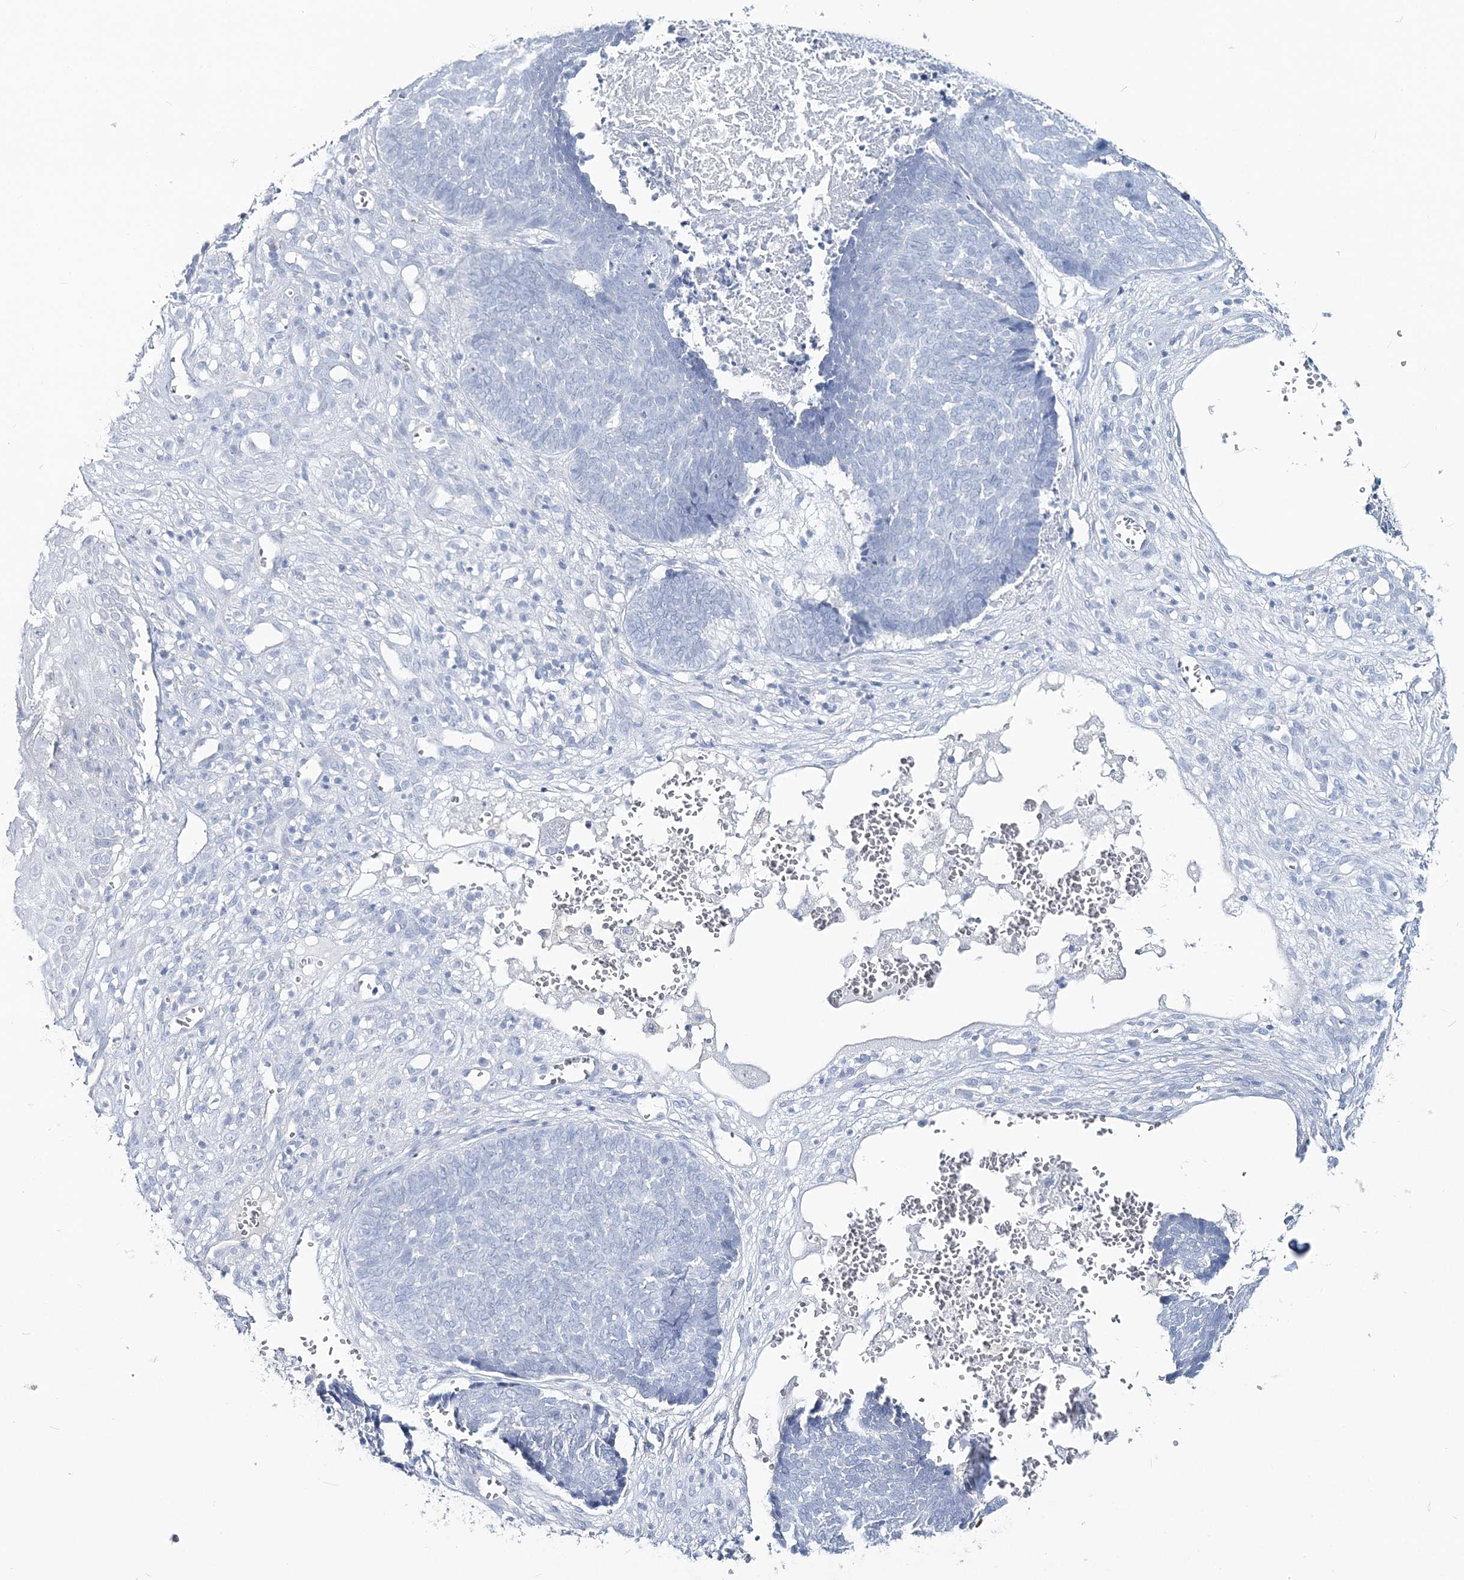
{"staining": {"intensity": "negative", "quantity": "none", "location": "none"}, "tissue": "skin cancer", "cell_type": "Tumor cells", "image_type": "cancer", "snomed": [{"axis": "morphology", "description": "Basal cell carcinoma"}, {"axis": "topography", "description": "Skin"}], "caption": "Tumor cells are negative for brown protein staining in skin basal cell carcinoma. (DAB IHC with hematoxylin counter stain).", "gene": "CYP3A4", "patient": {"sex": "male", "age": 84}}